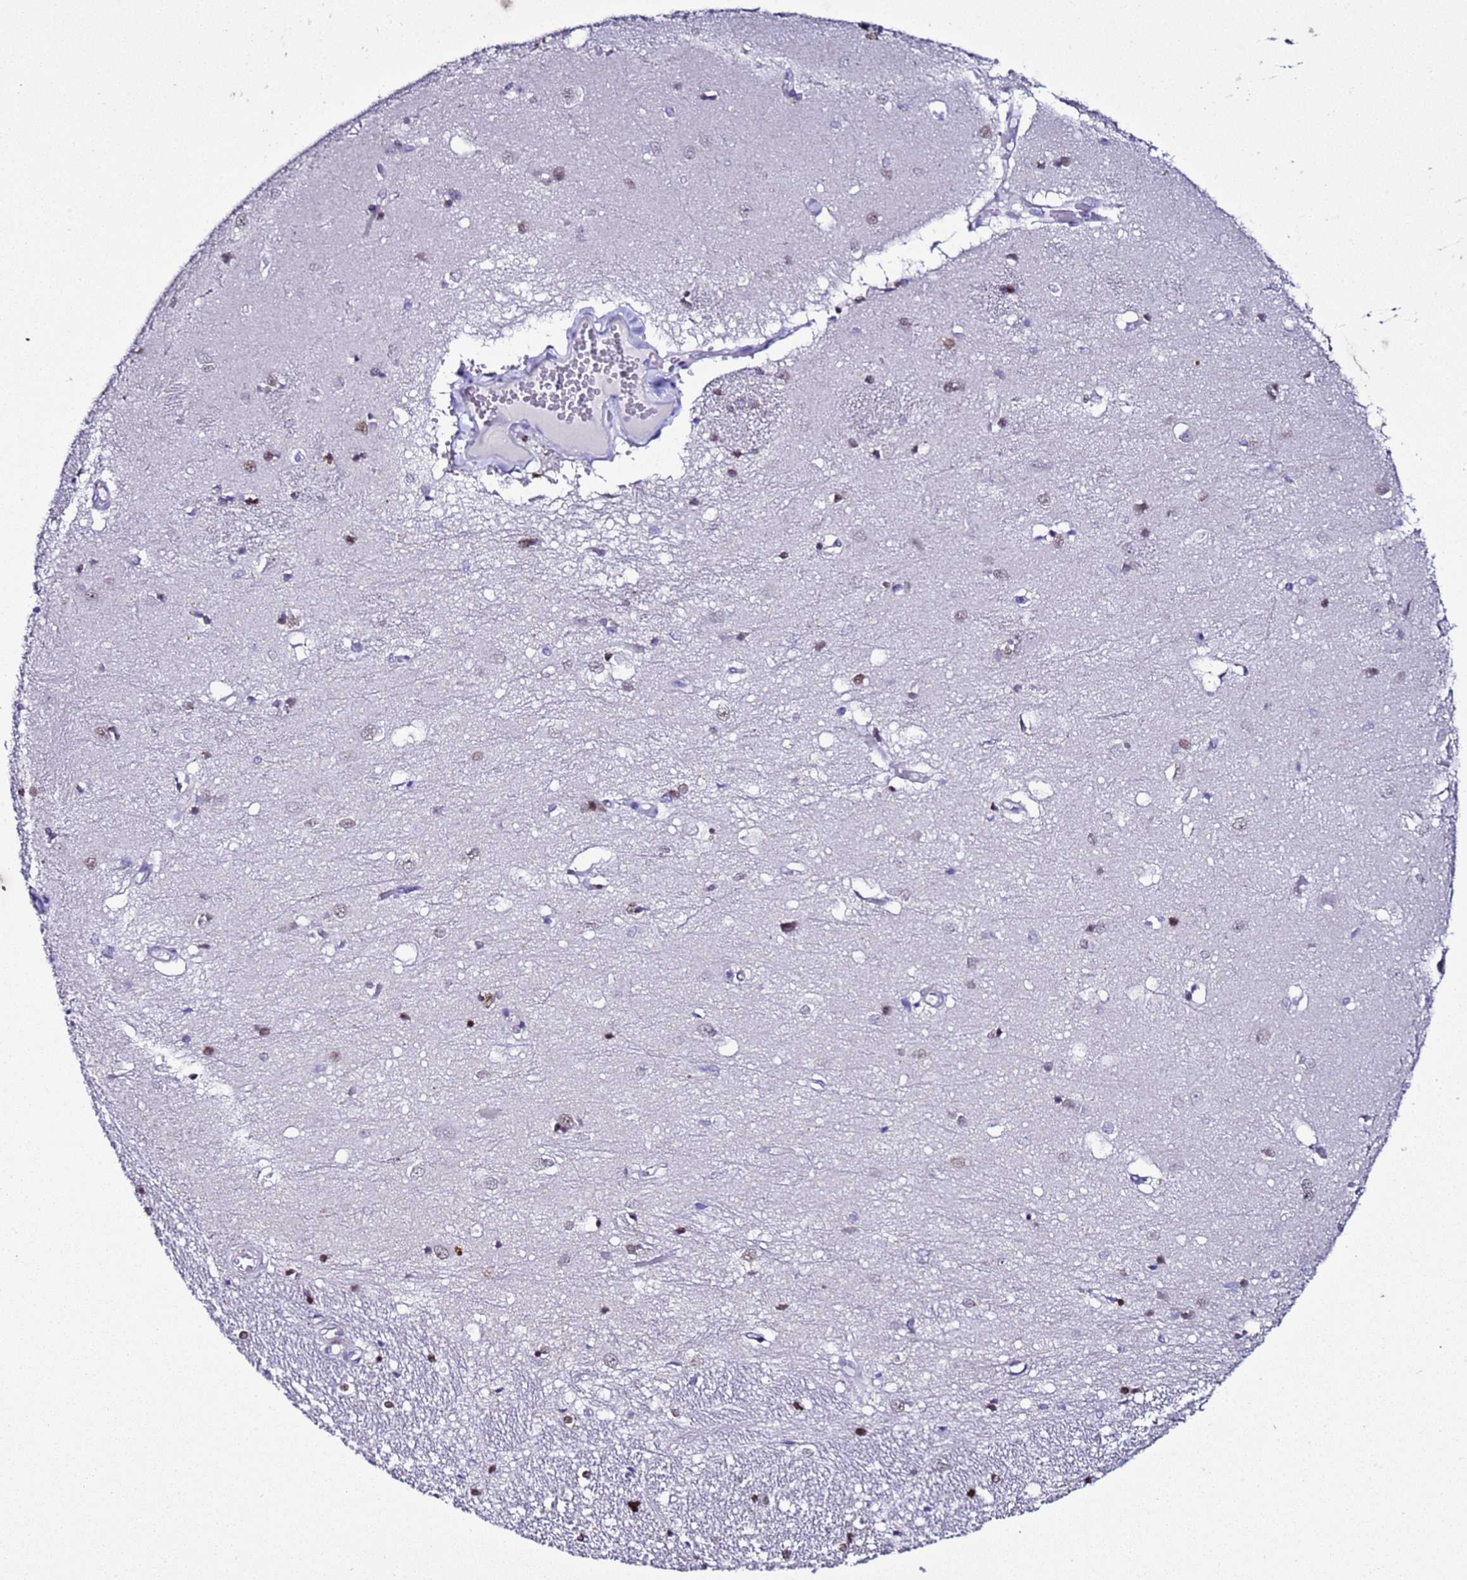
{"staining": {"intensity": "moderate", "quantity": "25%-75%", "location": "nuclear"}, "tissue": "caudate", "cell_type": "Glial cells", "image_type": "normal", "snomed": [{"axis": "morphology", "description": "Normal tissue, NOS"}, {"axis": "topography", "description": "Lateral ventricle wall"}], "caption": "A medium amount of moderate nuclear positivity is present in about 25%-75% of glial cells in benign caudate. (DAB (3,3'-diaminobenzidine) = brown stain, brightfield microscopy at high magnification).", "gene": "BCL7A", "patient": {"sex": "male", "age": 37}}